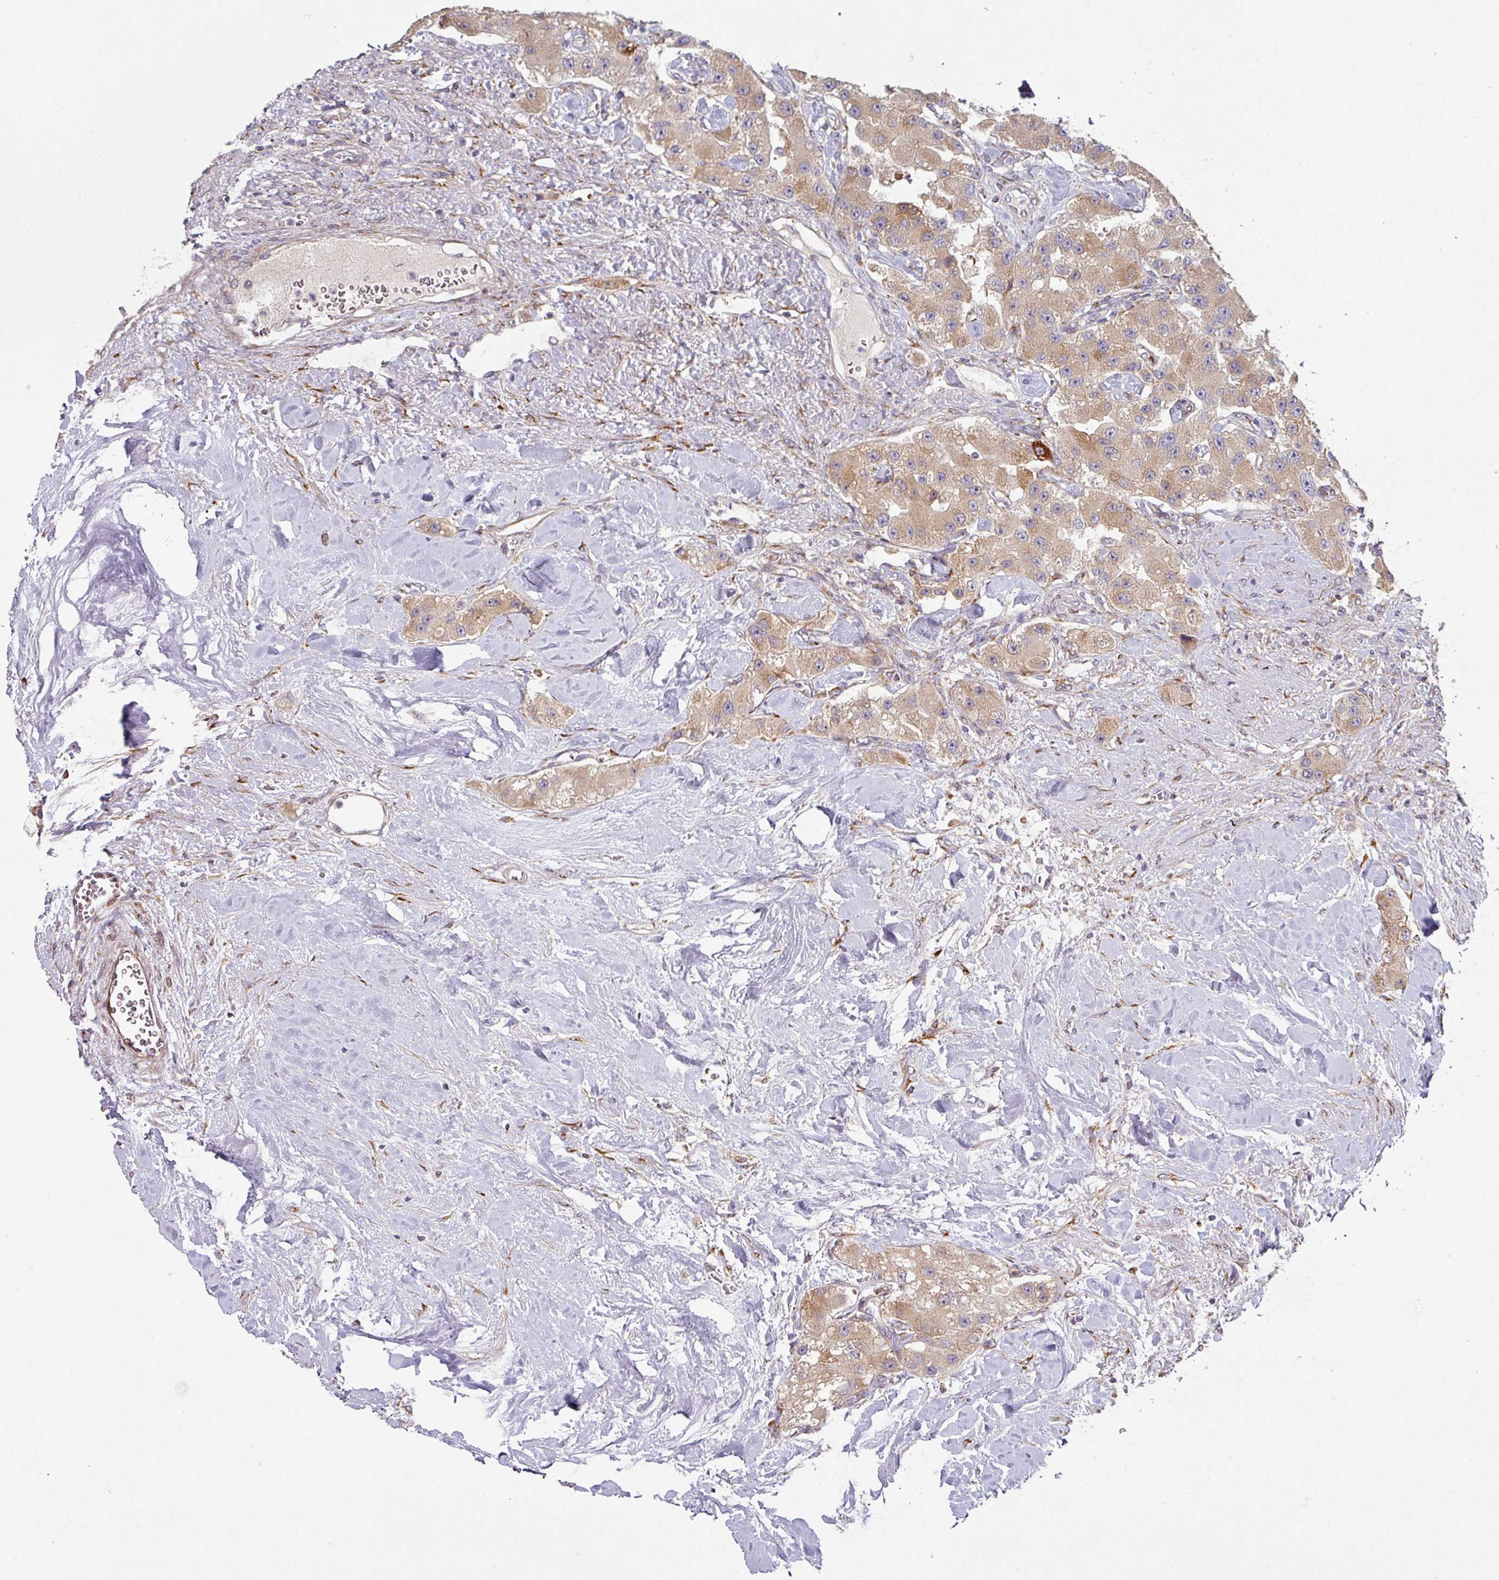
{"staining": {"intensity": "moderate", "quantity": ">75%", "location": "cytoplasmic/membranous"}, "tissue": "carcinoid", "cell_type": "Tumor cells", "image_type": "cancer", "snomed": [{"axis": "morphology", "description": "Carcinoid, malignant, NOS"}, {"axis": "topography", "description": "Pancreas"}], "caption": "Protein analysis of carcinoid tissue demonstrates moderate cytoplasmic/membranous expression in about >75% of tumor cells. Immunohistochemistry stains the protein of interest in brown and the nuclei are stained blue.", "gene": "ZNF268", "patient": {"sex": "male", "age": 41}}